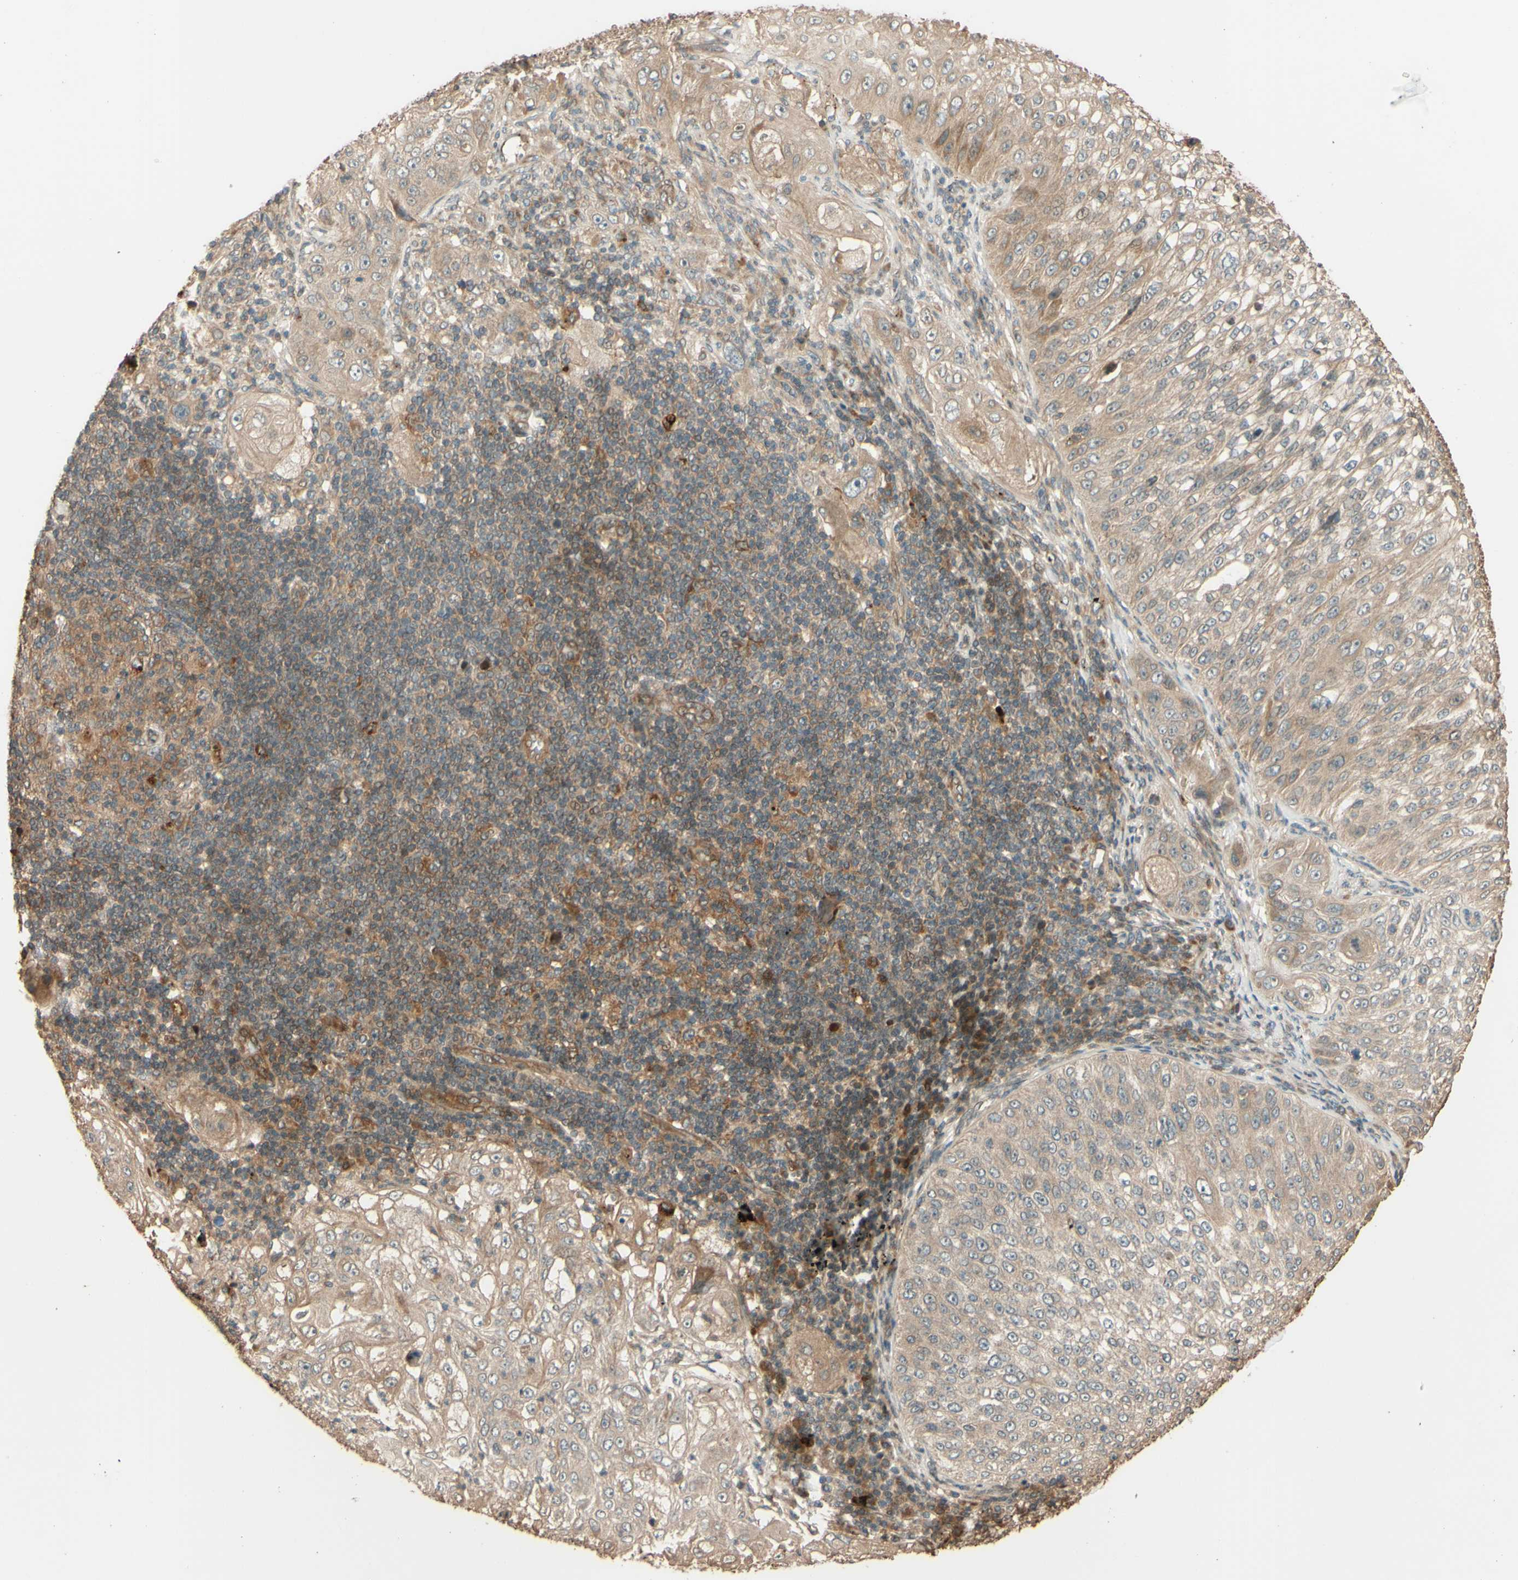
{"staining": {"intensity": "weak", "quantity": ">75%", "location": "cytoplasmic/membranous"}, "tissue": "lung cancer", "cell_type": "Tumor cells", "image_type": "cancer", "snomed": [{"axis": "morphology", "description": "Inflammation, NOS"}, {"axis": "morphology", "description": "Squamous cell carcinoma, NOS"}, {"axis": "topography", "description": "Lymph node"}, {"axis": "topography", "description": "Soft tissue"}, {"axis": "topography", "description": "Lung"}], "caption": "This is a micrograph of IHC staining of lung squamous cell carcinoma, which shows weak staining in the cytoplasmic/membranous of tumor cells.", "gene": "RNF19A", "patient": {"sex": "male", "age": 66}}